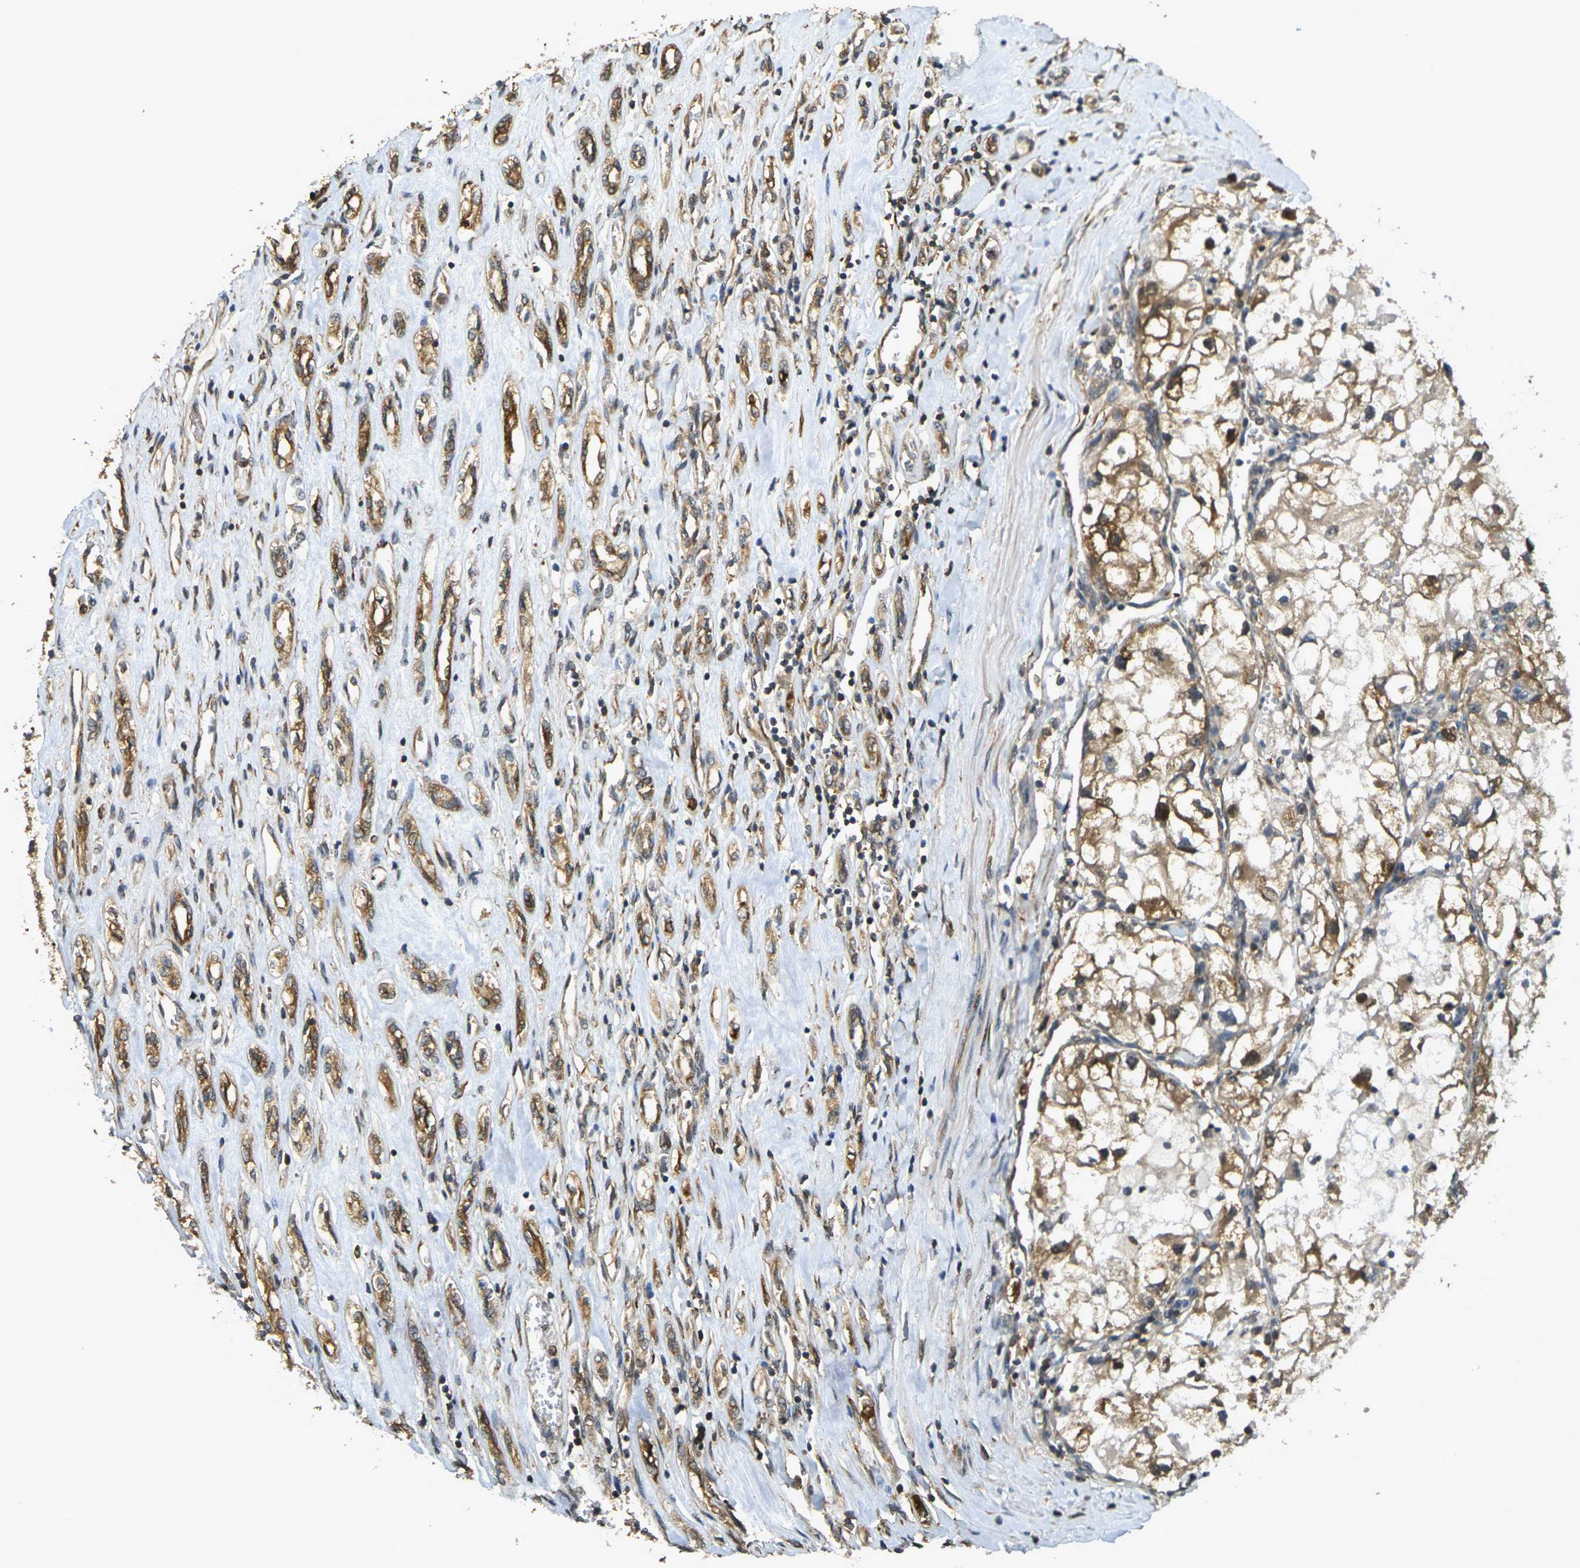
{"staining": {"intensity": "moderate", "quantity": ">75%", "location": "cytoplasmic/membranous"}, "tissue": "renal cancer", "cell_type": "Tumor cells", "image_type": "cancer", "snomed": [{"axis": "morphology", "description": "Adenocarcinoma, NOS"}, {"axis": "topography", "description": "Kidney"}], "caption": "Tumor cells demonstrate medium levels of moderate cytoplasmic/membranous expression in about >75% of cells in adenocarcinoma (renal).", "gene": "CAST", "patient": {"sex": "female", "age": 70}}